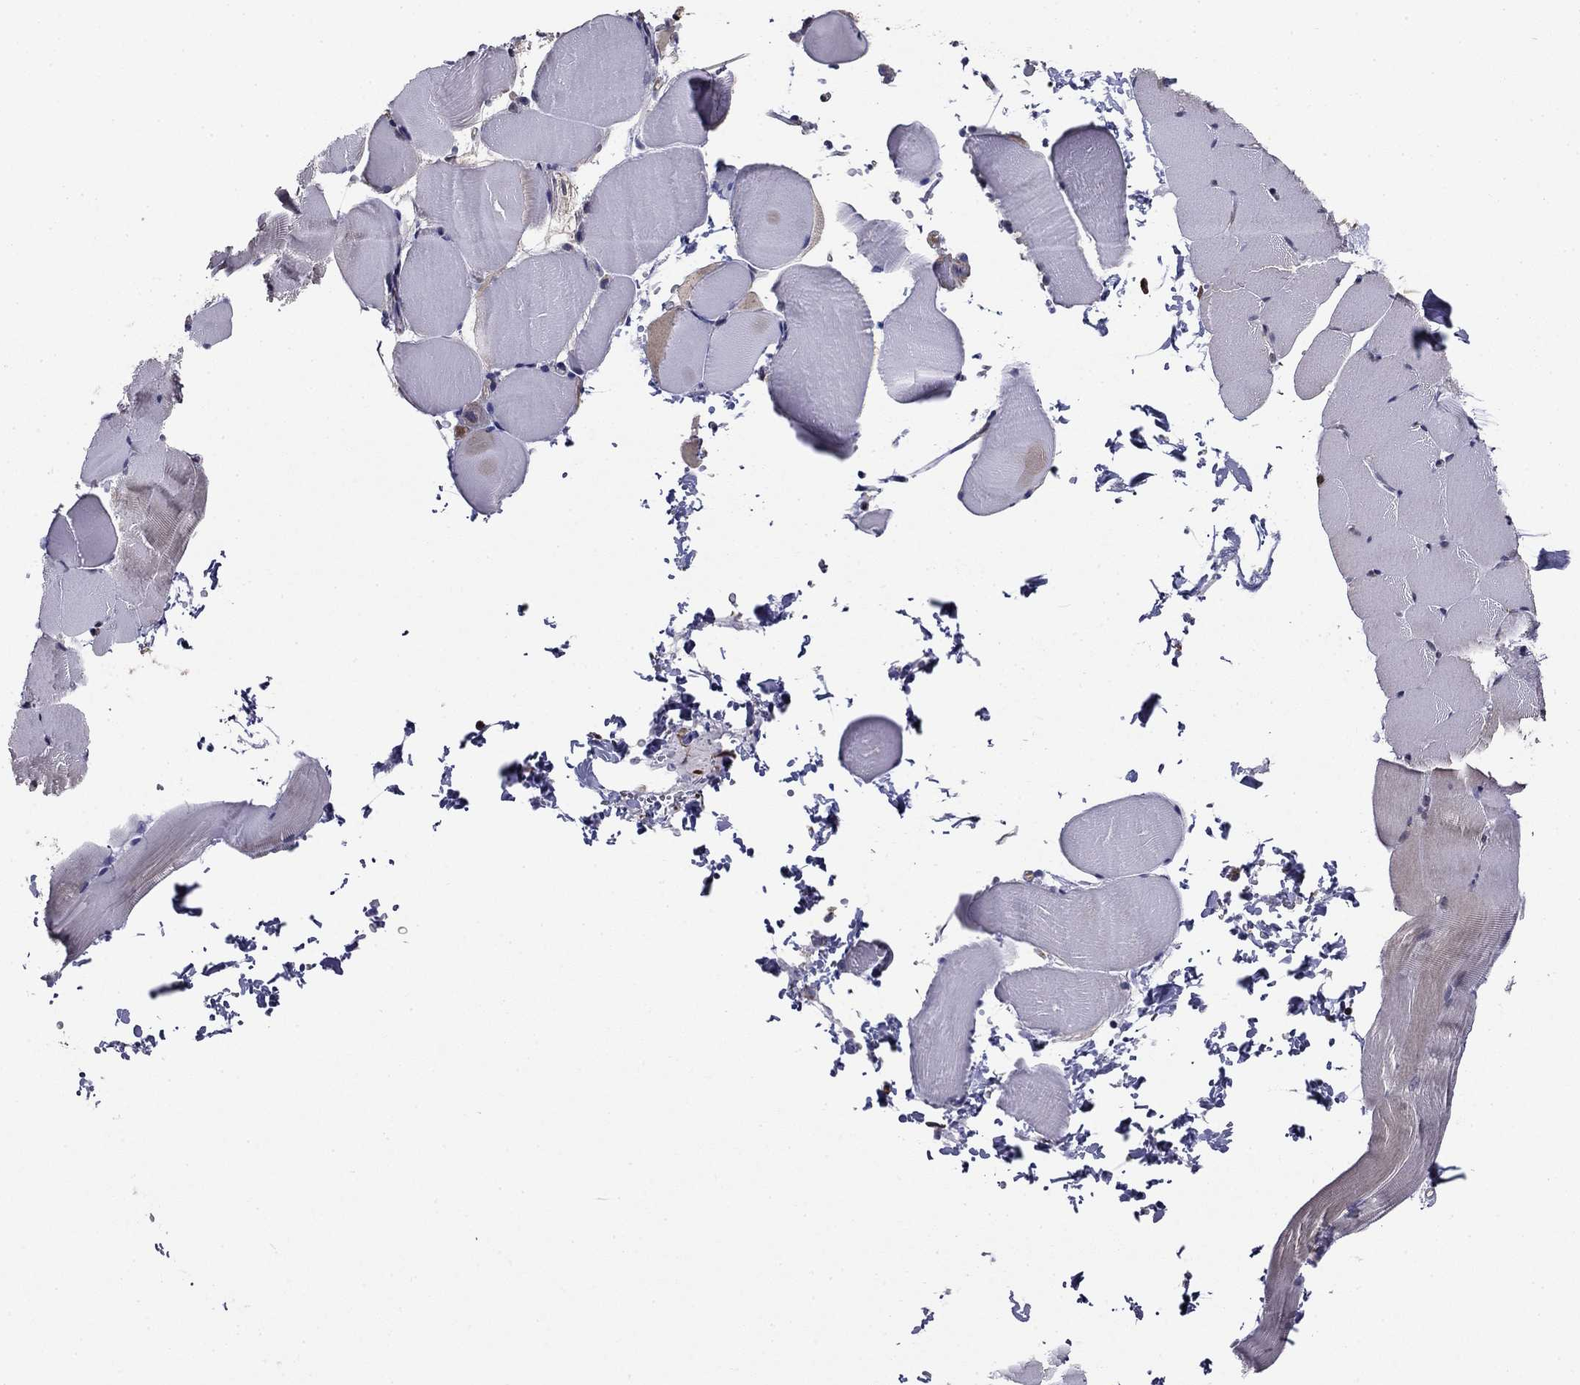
{"staining": {"intensity": "negative", "quantity": "none", "location": "none"}, "tissue": "skeletal muscle", "cell_type": "Myocytes", "image_type": "normal", "snomed": [{"axis": "morphology", "description": "Normal tissue, NOS"}, {"axis": "topography", "description": "Skeletal muscle"}], "caption": "Skeletal muscle stained for a protein using immunohistochemistry (IHC) shows no expression myocytes.", "gene": "NKIRAS1", "patient": {"sex": "female", "age": 37}}